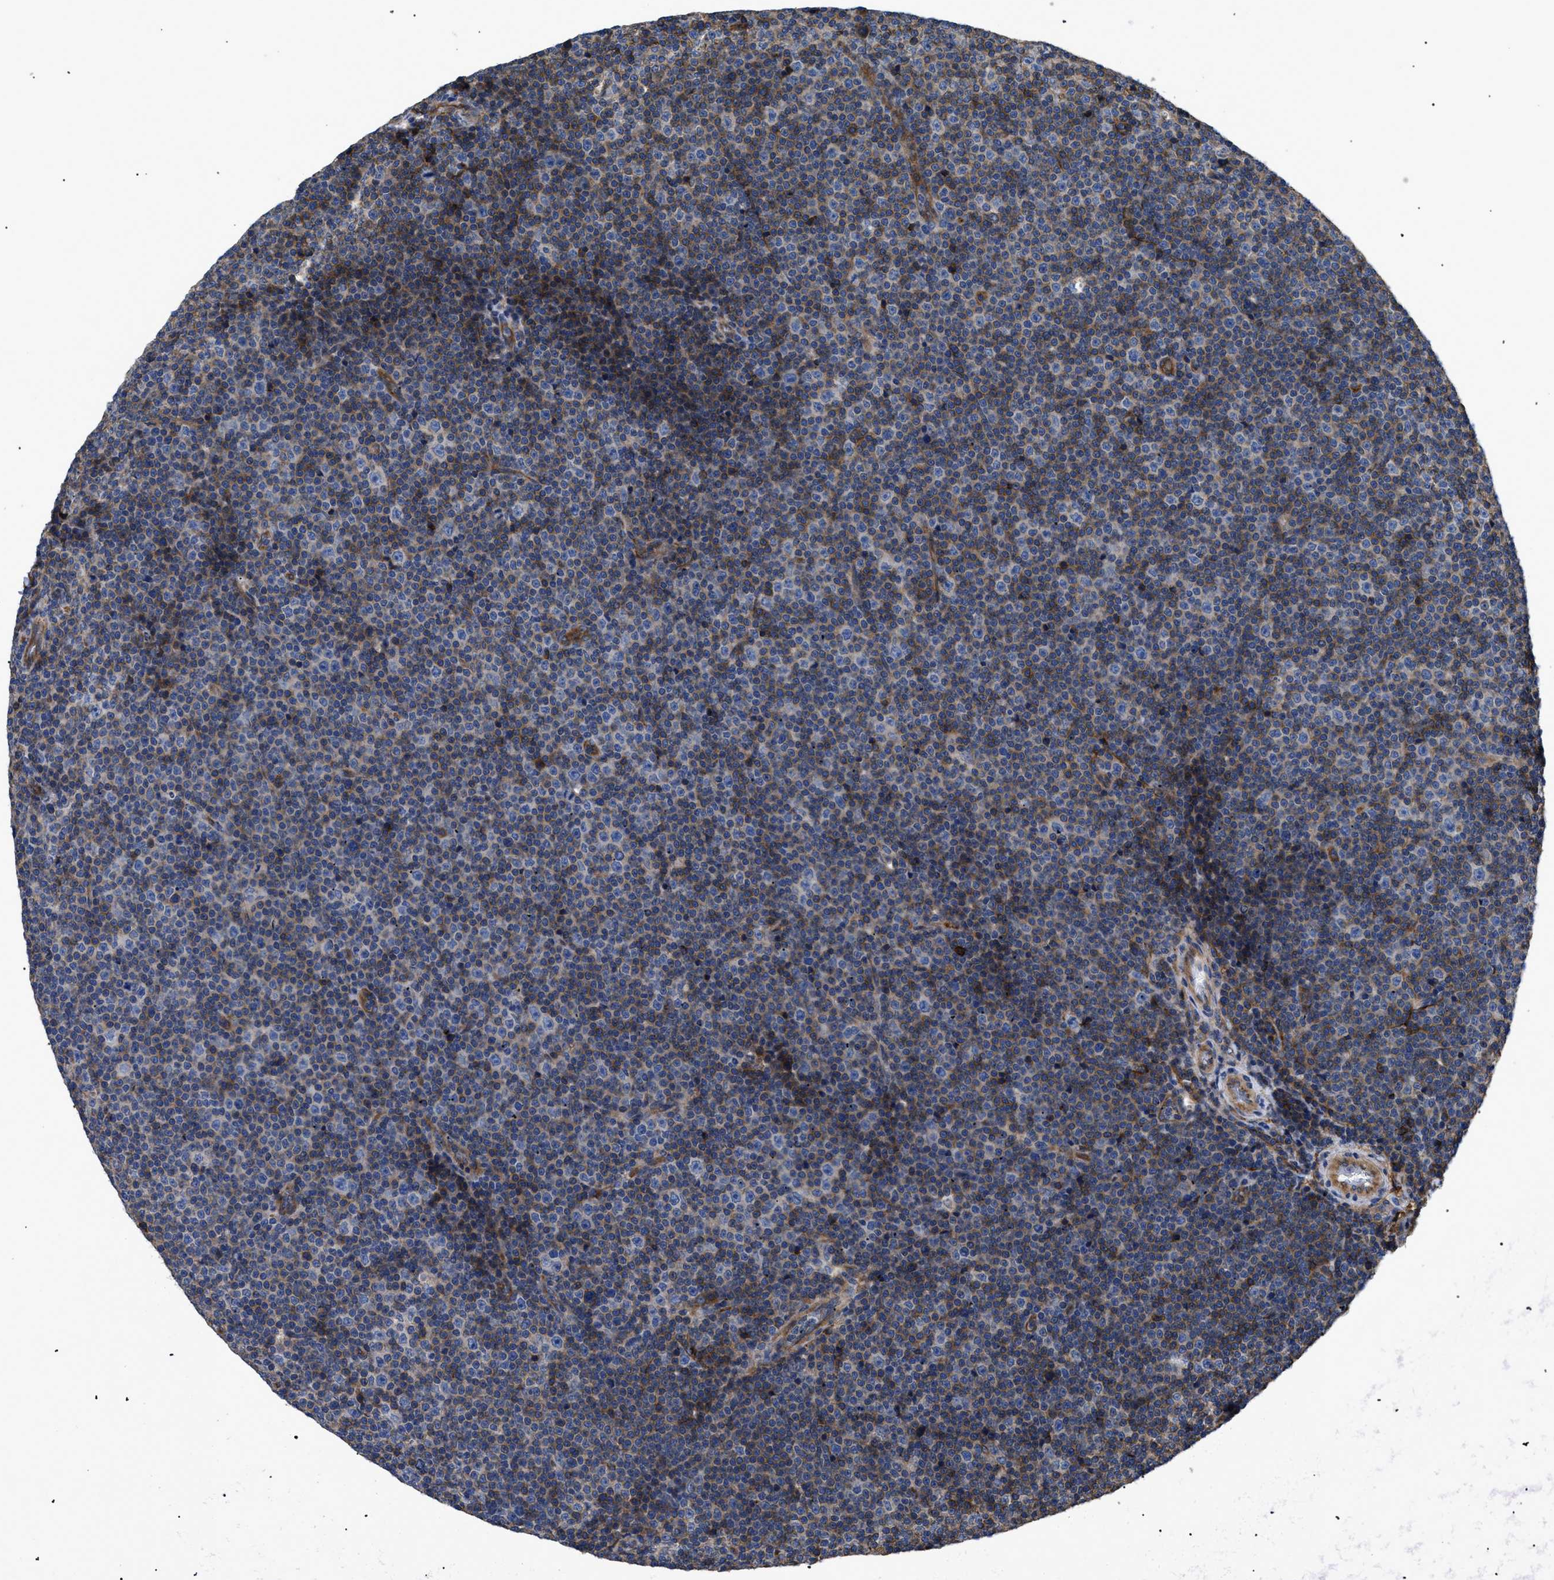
{"staining": {"intensity": "negative", "quantity": "none", "location": "none"}, "tissue": "lymphoma", "cell_type": "Tumor cells", "image_type": "cancer", "snomed": [{"axis": "morphology", "description": "Malignant lymphoma, non-Hodgkin's type, Low grade"}, {"axis": "topography", "description": "Lymph node"}], "caption": "An immunohistochemistry (IHC) photomicrograph of low-grade malignant lymphoma, non-Hodgkin's type is shown. There is no staining in tumor cells of low-grade malignant lymphoma, non-Hodgkin's type.", "gene": "NT5E", "patient": {"sex": "female", "age": 67}}